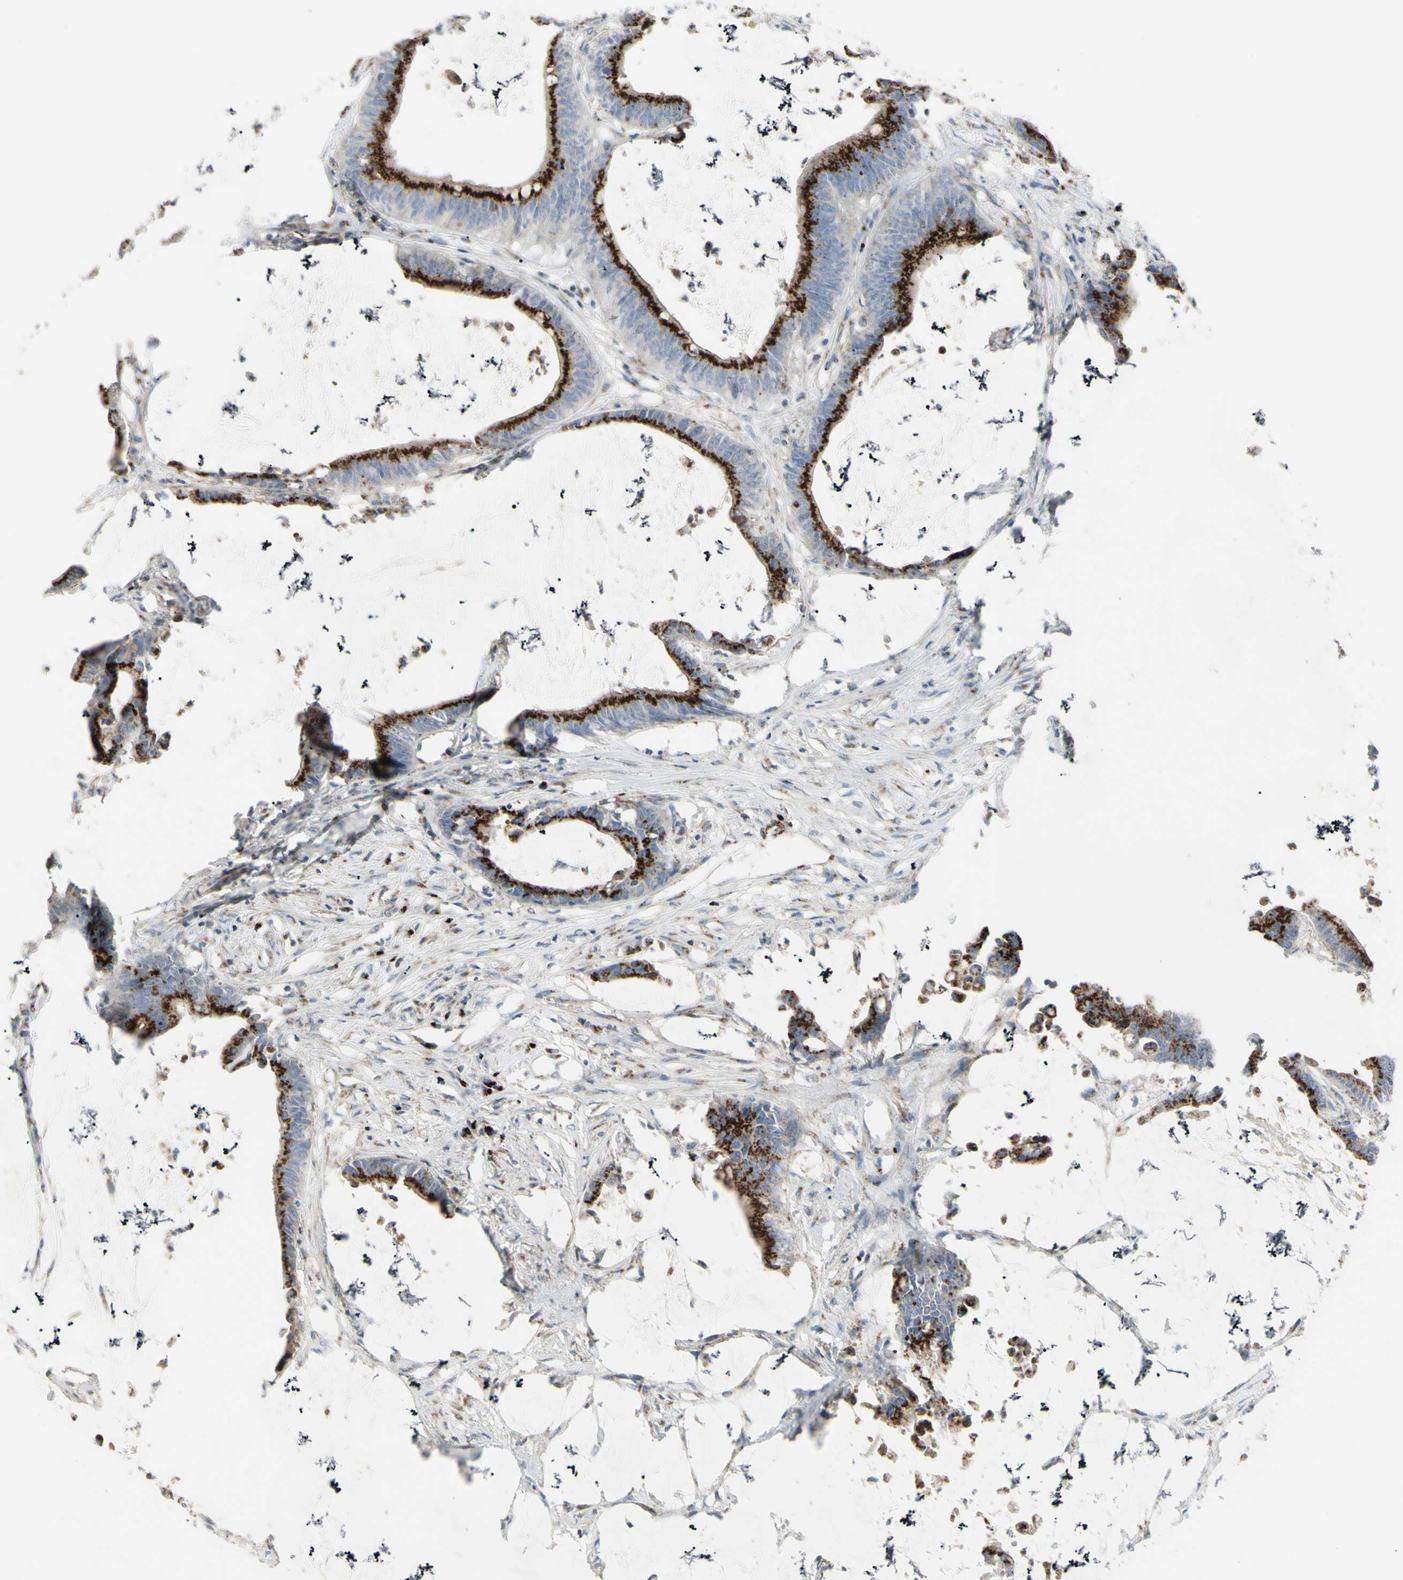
{"staining": {"intensity": "strong", "quantity": ">75%", "location": "cytoplasmic/membranous"}, "tissue": "colorectal cancer", "cell_type": "Tumor cells", "image_type": "cancer", "snomed": [{"axis": "morphology", "description": "Adenocarcinoma, NOS"}, {"axis": "topography", "description": "Rectum"}], "caption": "Immunohistochemistry of colorectal cancer (adenocarcinoma) shows high levels of strong cytoplasmic/membranous expression in approximately >75% of tumor cells.", "gene": "B4GALT3", "patient": {"sex": "female", "age": 66}}